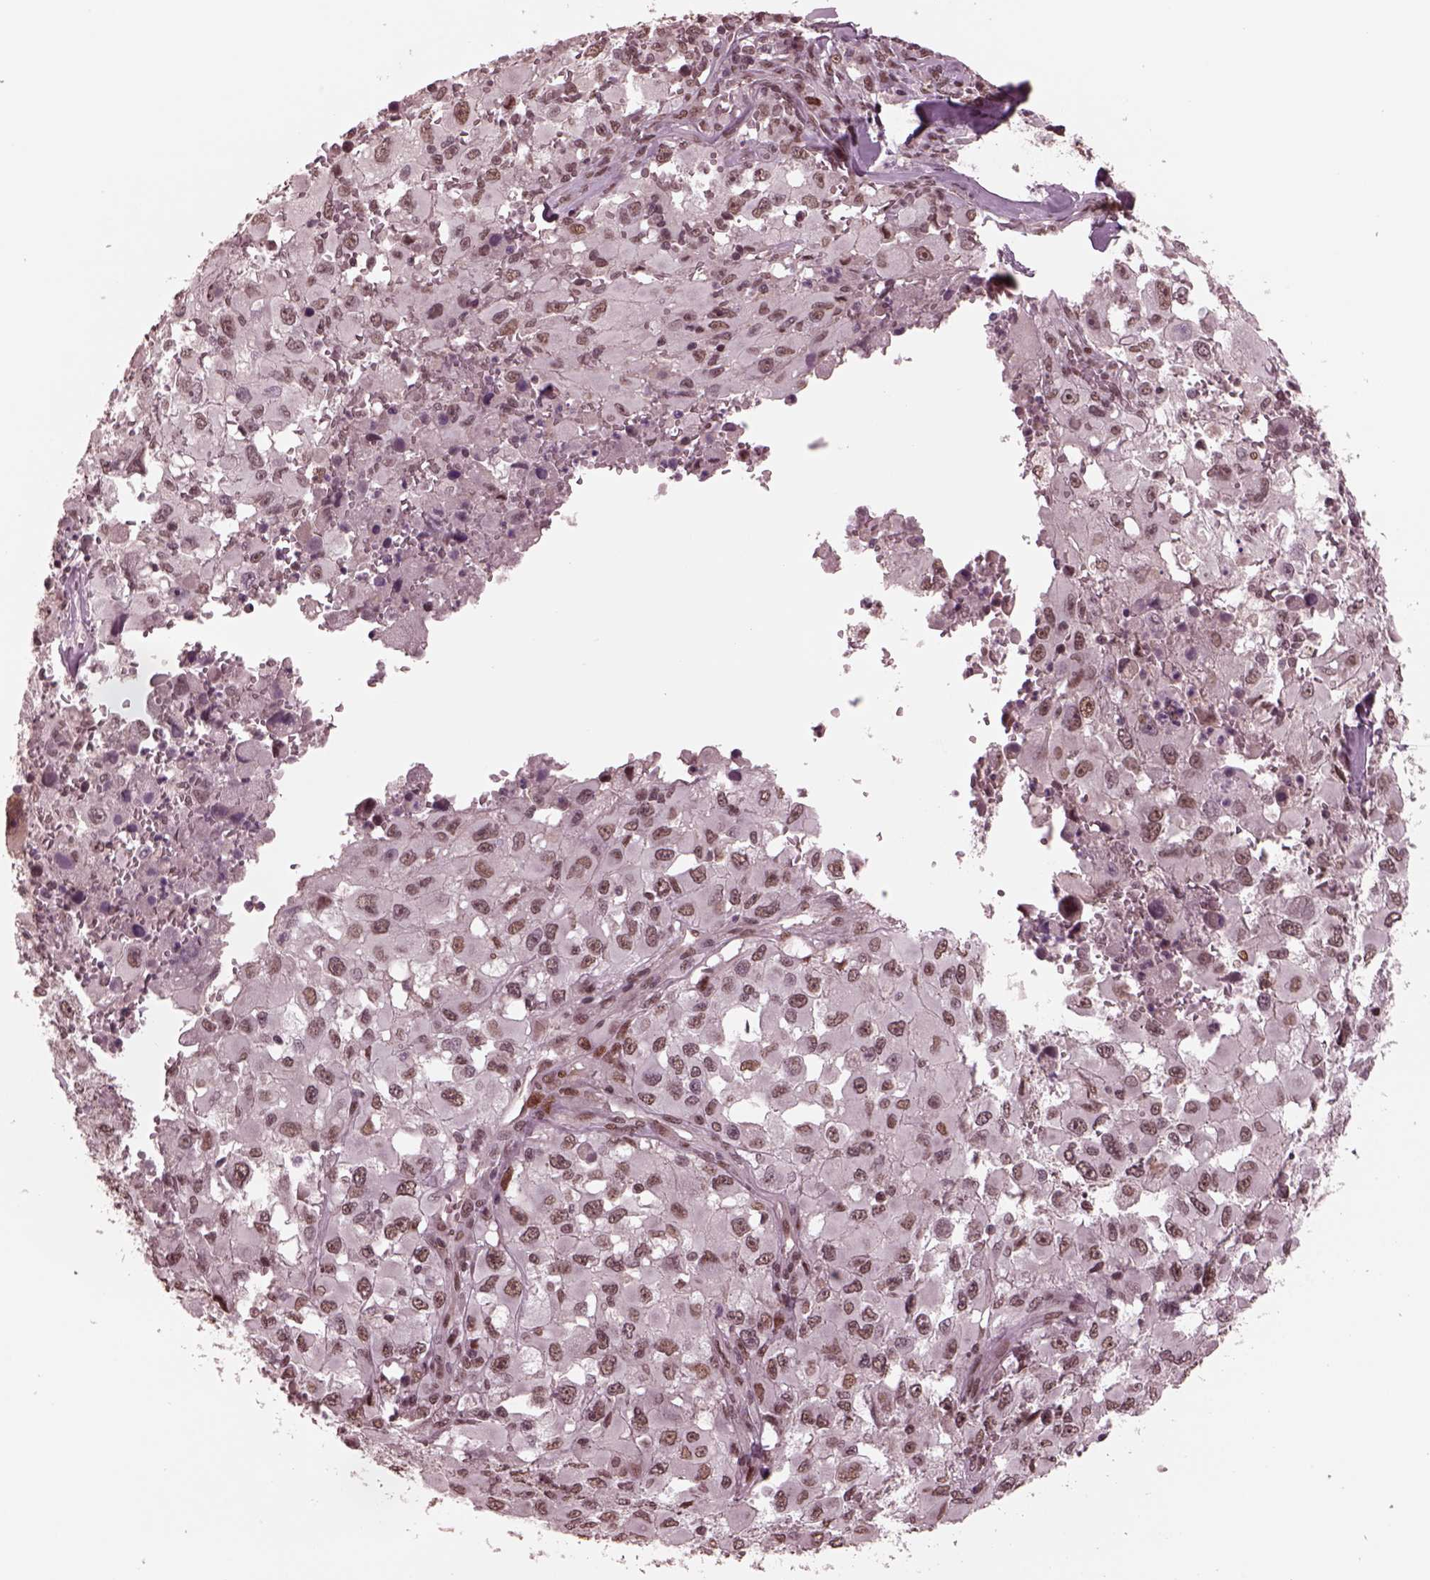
{"staining": {"intensity": "moderate", "quantity": "25%-75%", "location": "nuclear"}, "tissue": "melanoma", "cell_type": "Tumor cells", "image_type": "cancer", "snomed": [{"axis": "morphology", "description": "Malignant melanoma, Metastatic site"}, {"axis": "topography", "description": "Lymph node"}], "caption": "Tumor cells display medium levels of moderate nuclear expression in approximately 25%-75% of cells in melanoma.", "gene": "NAP1L5", "patient": {"sex": "male", "age": 50}}